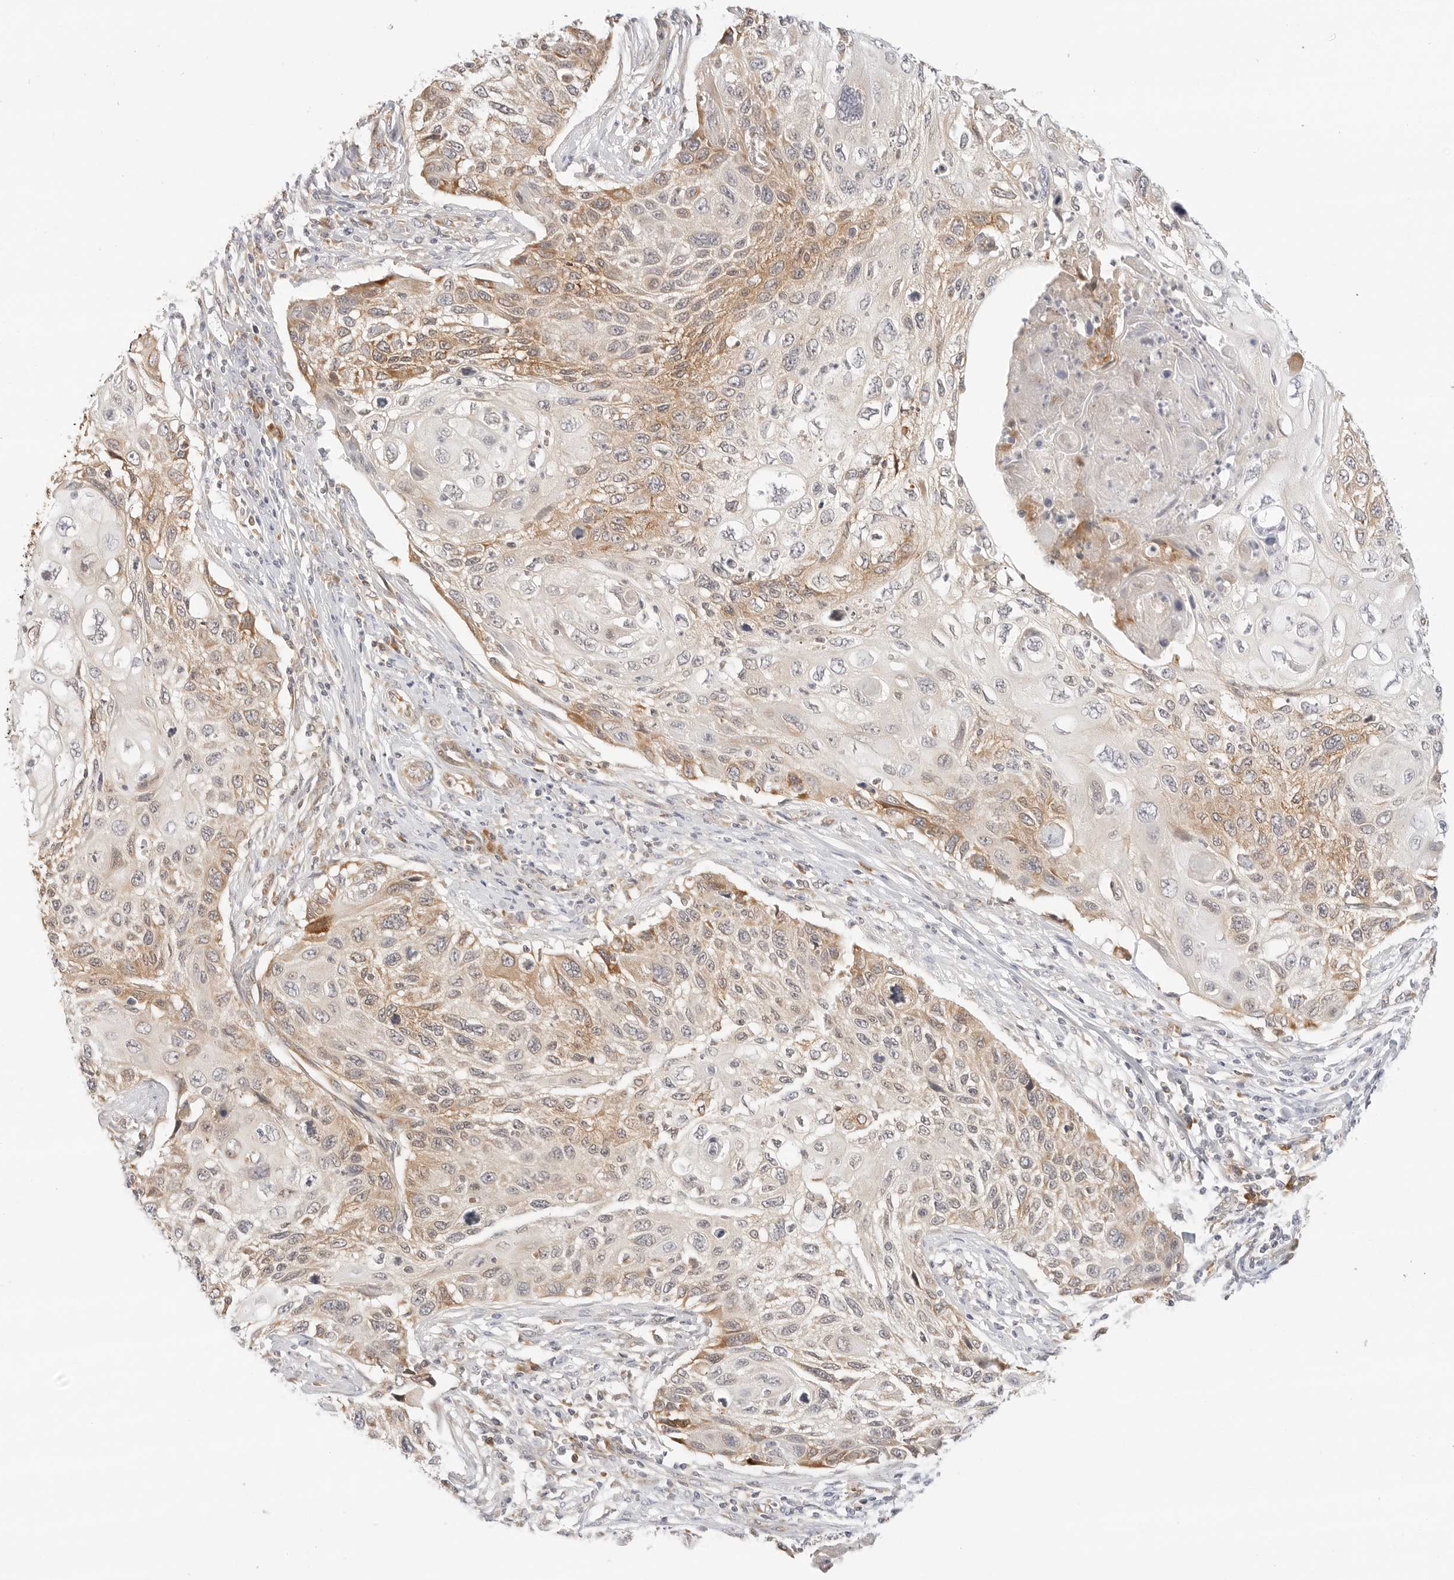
{"staining": {"intensity": "moderate", "quantity": "25%-75%", "location": "cytoplasmic/membranous"}, "tissue": "cervical cancer", "cell_type": "Tumor cells", "image_type": "cancer", "snomed": [{"axis": "morphology", "description": "Squamous cell carcinoma, NOS"}, {"axis": "topography", "description": "Cervix"}], "caption": "Cervical cancer stained for a protein (brown) displays moderate cytoplasmic/membranous positive expression in approximately 25%-75% of tumor cells.", "gene": "ERO1B", "patient": {"sex": "female", "age": 70}}